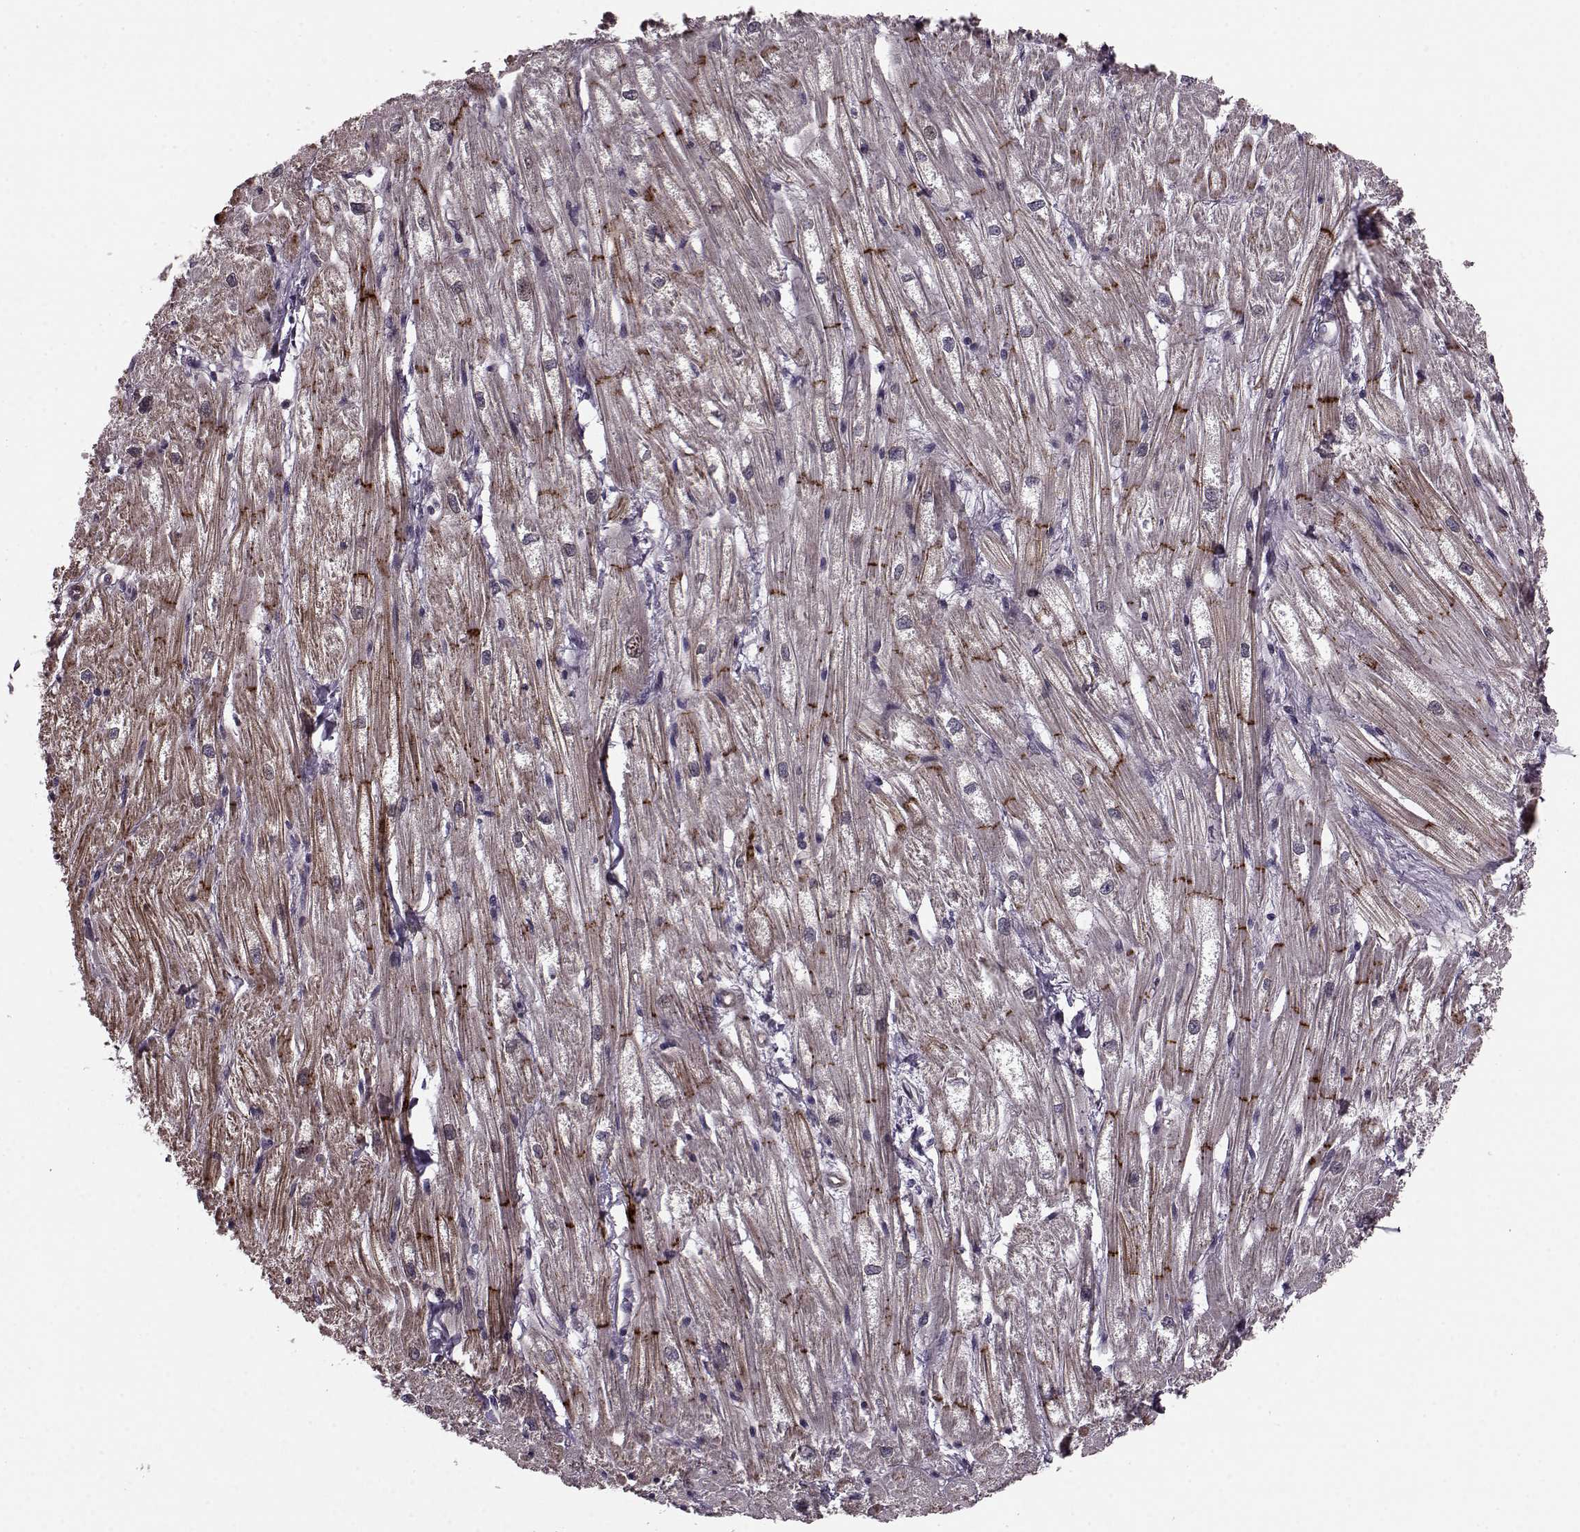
{"staining": {"intensity": "strong", "quantity": "25%-75%", "location": "cytoplasmic/membranous"}, "tissue": "heart muscle", "cell_type": "Cardiomyocytes", "image_type": "normal", "snomed": [{"axis": "morphology", "description": "Normal tissue, NOS"}, {"axis": "topography", "description": "Heart"}], "caption": "Heart muscle stained for a protein (brown) displays strong cytoplasmic/membranous positive expression in approximately 25%-75% of cardiomyocytes.", "gene": "SYNPO", "patient": {"sex": "male", "age": 61}}